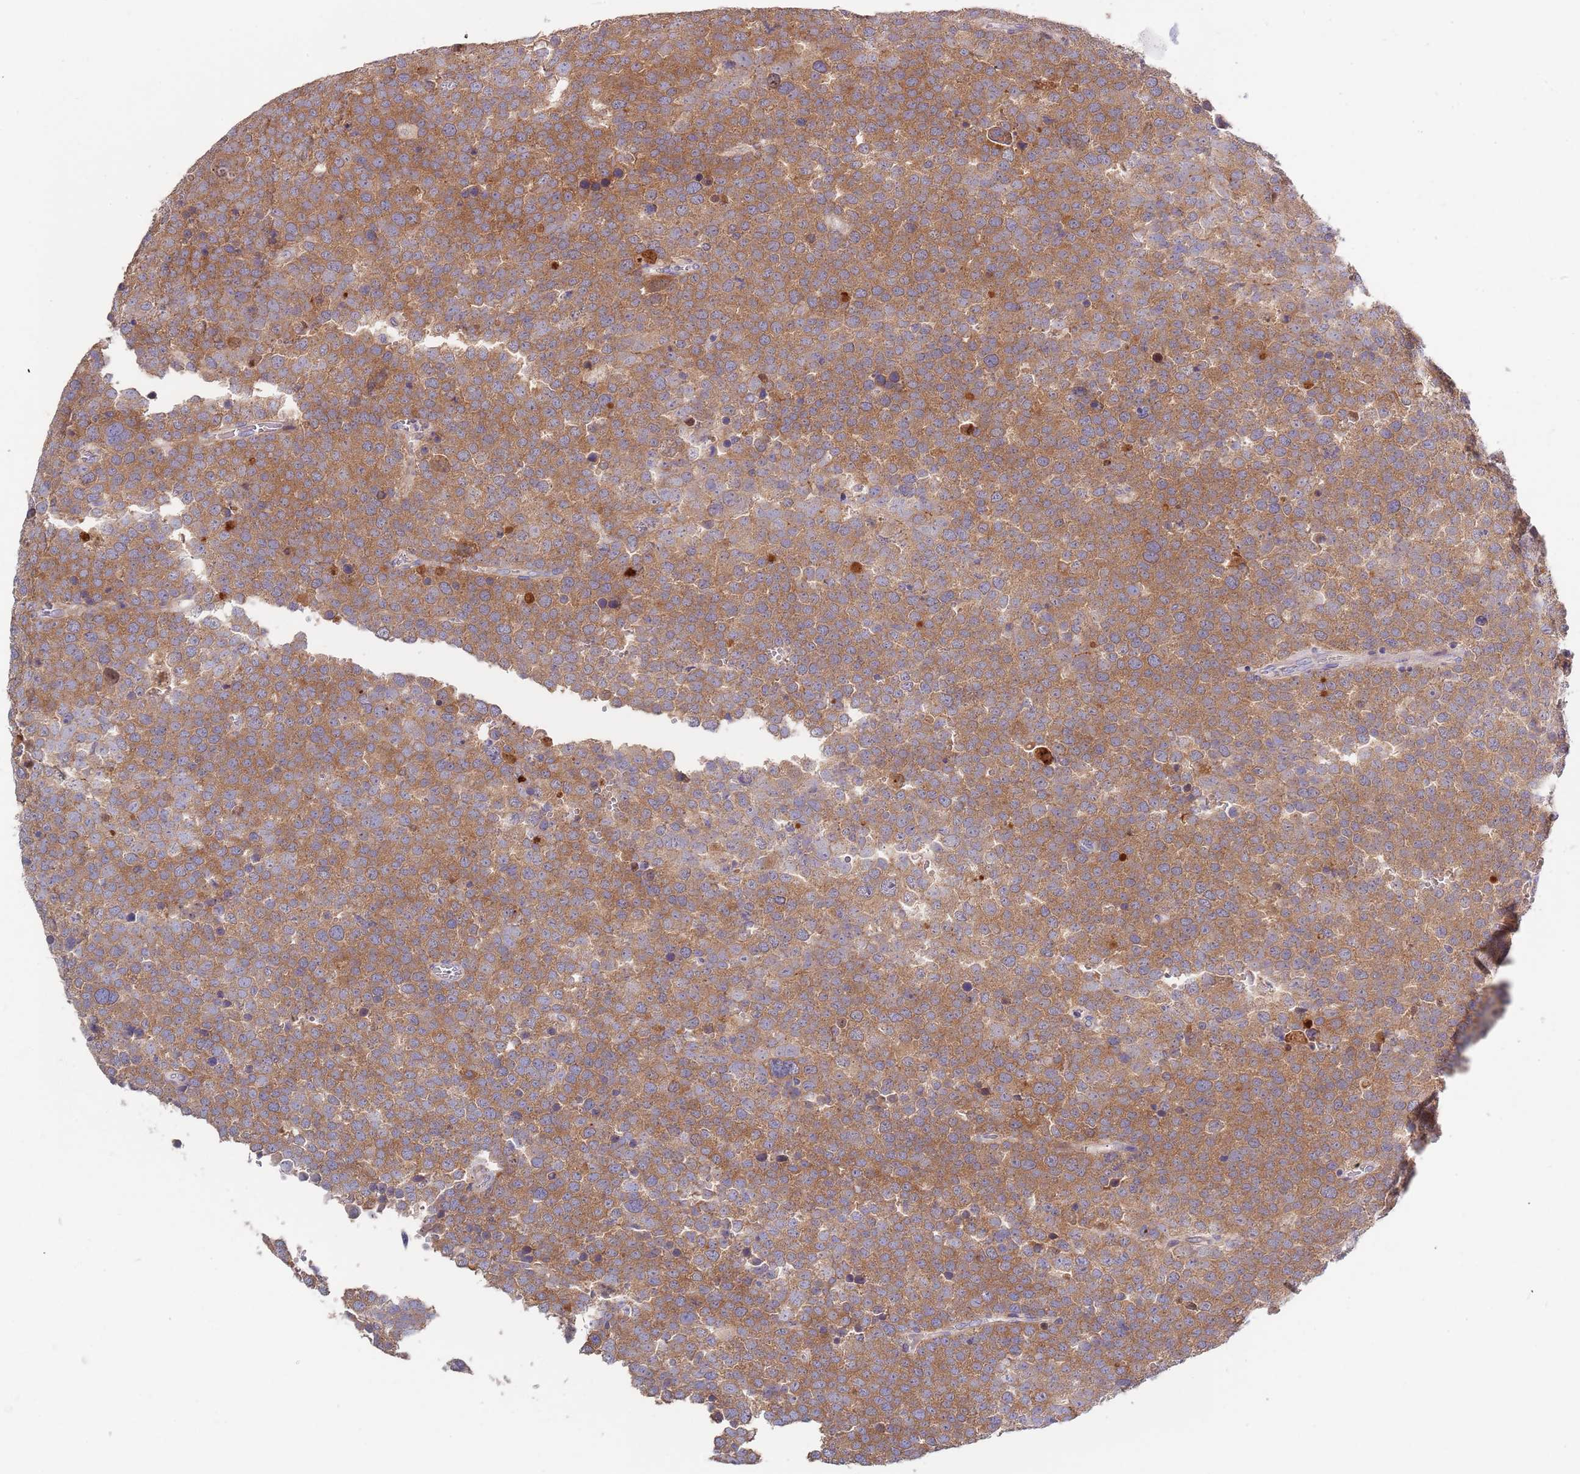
{"staining": {"intensity": "moderate", "quantity": ">75%", "location": "cytoplasmic/membranous"}, "tissue": "testis cancer", "cell_type": "Tumor cells", "image_type": "cancer", "snomed": [{"axis": "morphology", "description": "Seminoma, NOS"}, {"axis": "topography", "description": "Testis"}], "caption": "Moderate cytoplasmic/membranous protein positivity is seen in about >75% of tumor cells in testis cancer (seminoma).", "gene": "ABCC10", "patient": {"sex": "male", "age": 71}}